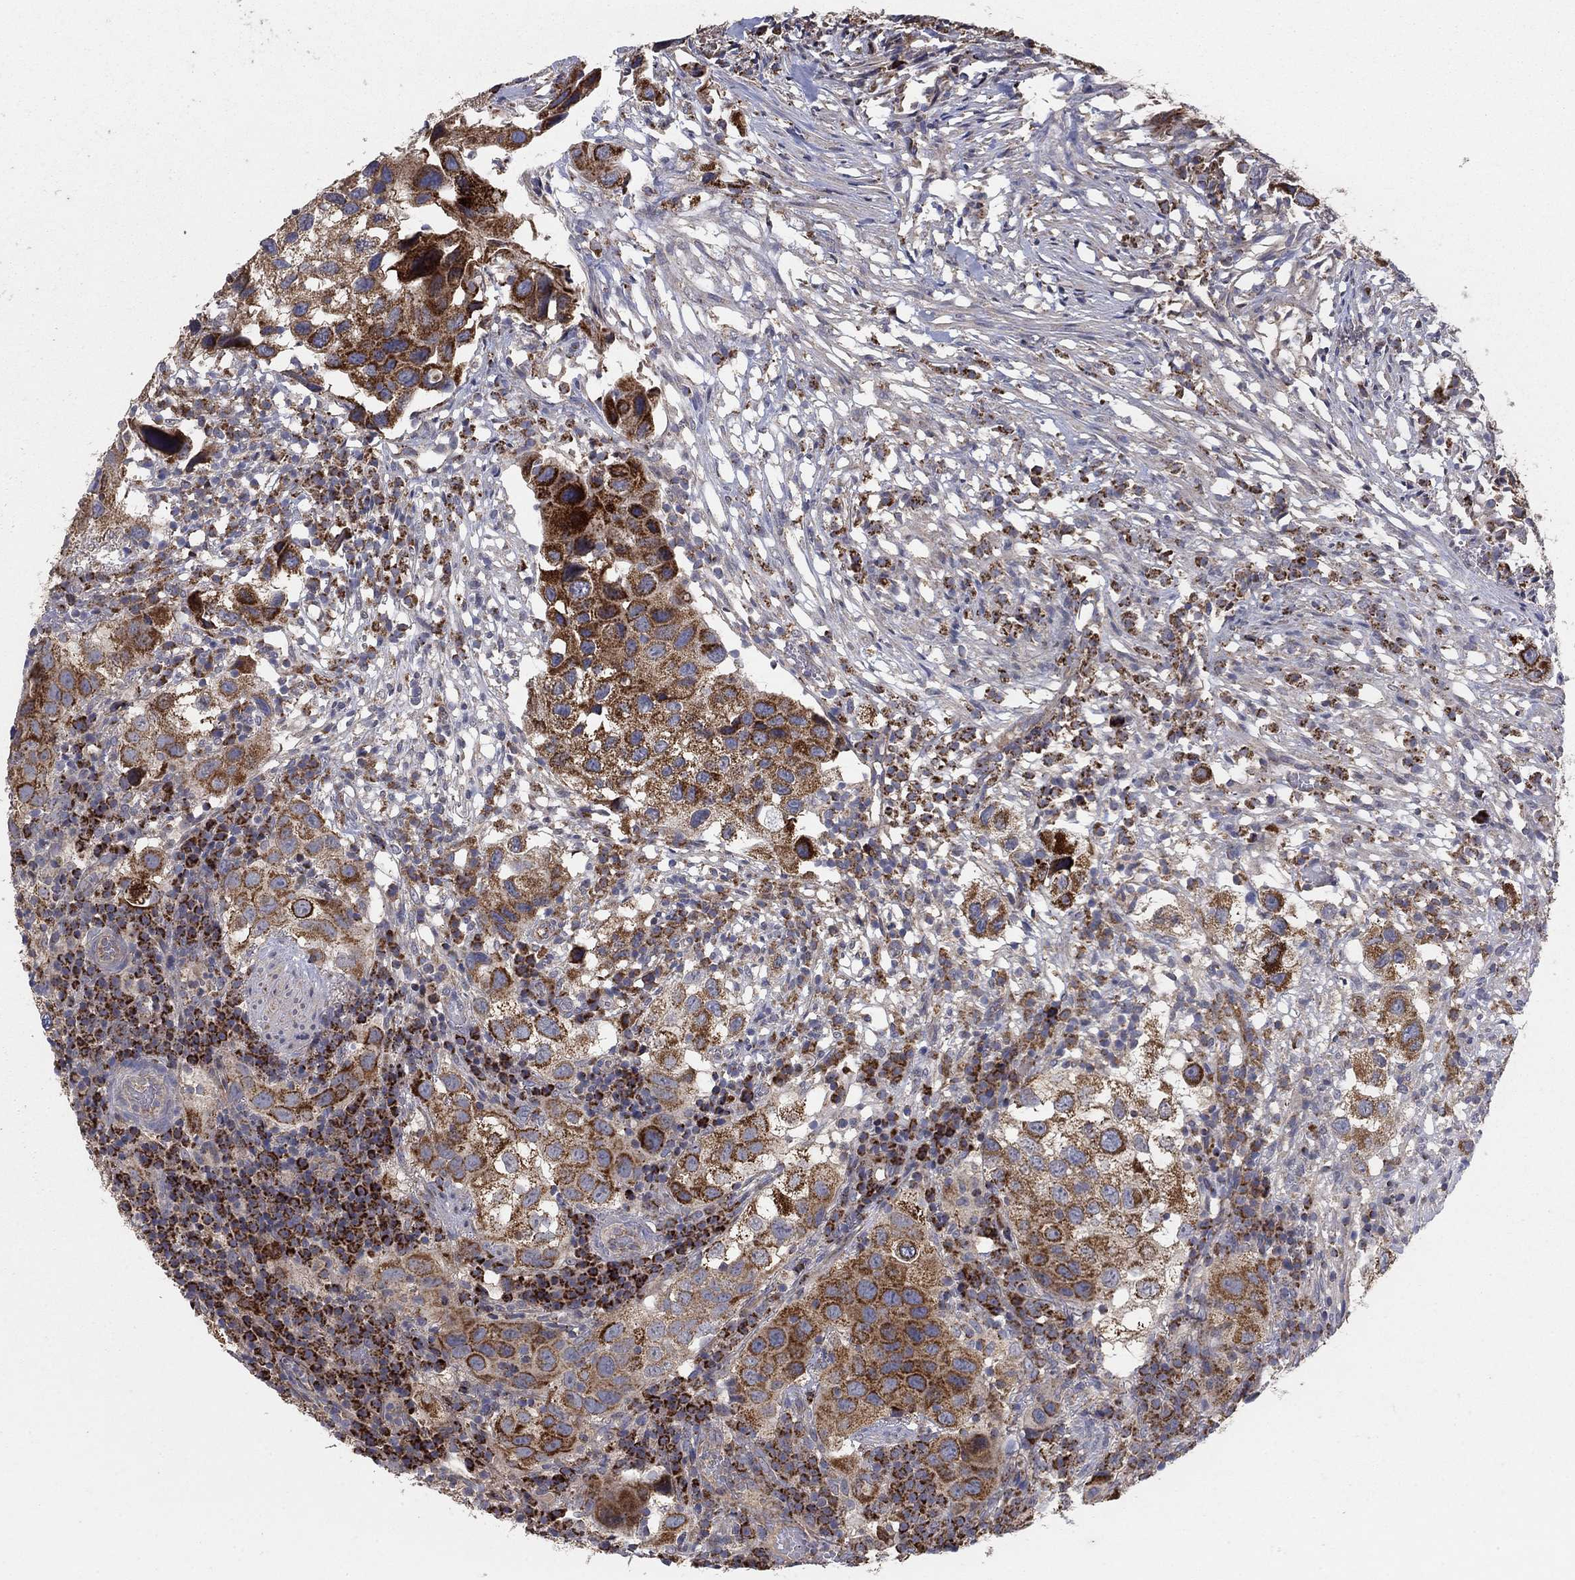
{"staining": {"intensity": "strong", "quantity": "<25%", "location": "cytoplasmic/membranous"}, "tissue": "urothelial cancer", "cell_type": "Tumor cells", "image_type": "cancer", "snomed": [{"axis": "morphology", "description": "Urothelial carcinoma, High grade"}, {"axis": "topography", "description": "Urinary bladder"}], "caption": "Brown immunohistochemical staining in high-grade urothelial carcinoma reveals strong cytoplasmic/membranous positivity in about <25% of tumor cells.", "gene": "GPSM1", "patient": {"sex": "male", "age": 79}}